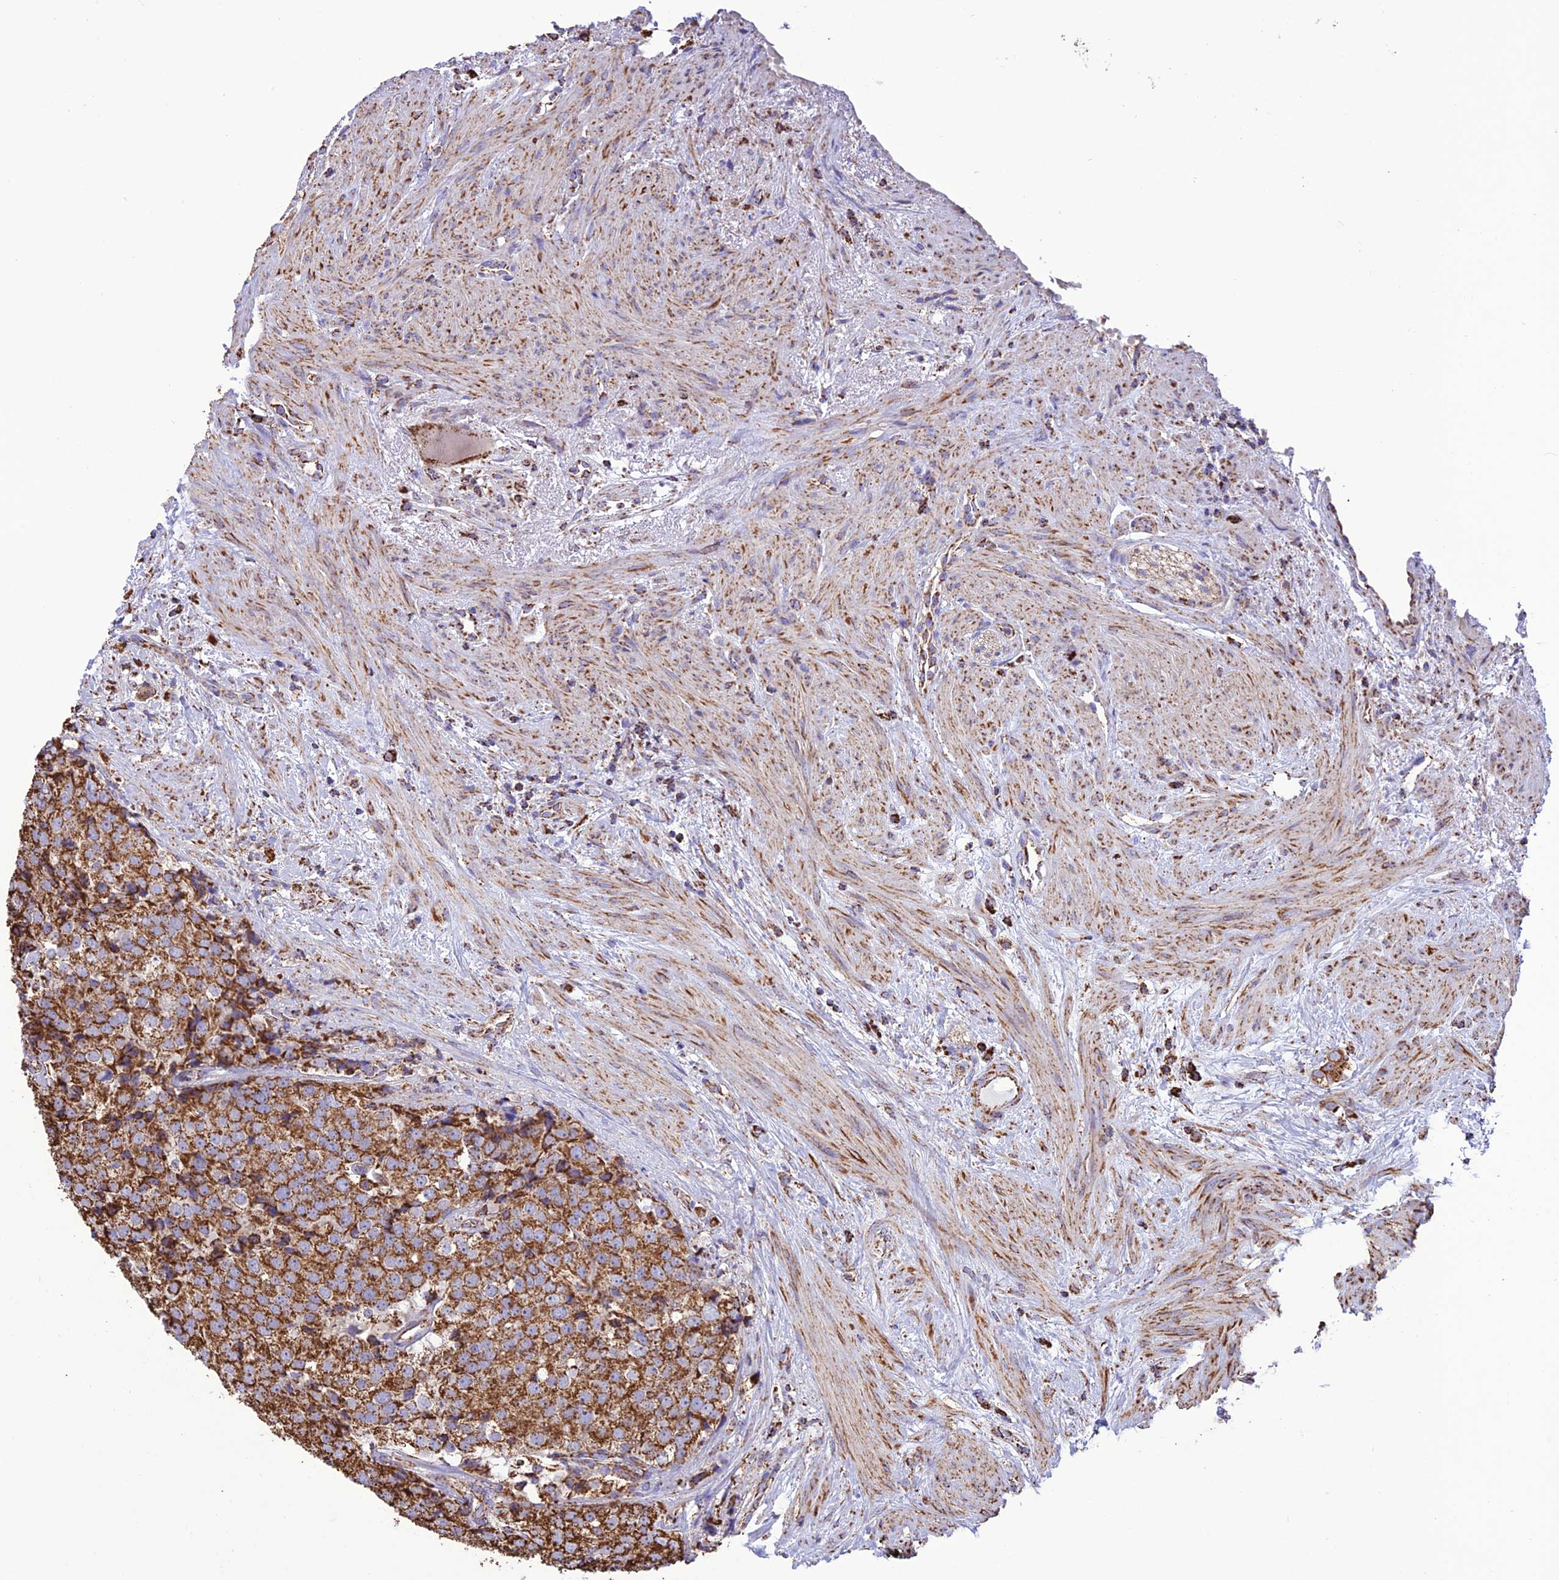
{"staining": {"intensity": "moderate", "quantity": ">75%", "location": "cytoplasmic/membranous"}, "tissue": "prostate cancer", "cell_type": "Tumor cells", "image_type": "cancer", "snomed": [{"axis": "morphology", "description": "Adenocarcinoma, High grade"}, {"axis": "topography", "description": "Prostate"}], "caption": "Immunohistochemistry (IHC) image of neoplastic tissue: human prostate cancer stained using IHC shows medium levels of moderate protein expression localized specifically in the cytoplasmic/membranous of tumor cells, appearing as a cytoplasmic/membranous brown color.", "gene": "NDUFAF1", "patient": {"sex": "male", "age": 49}}